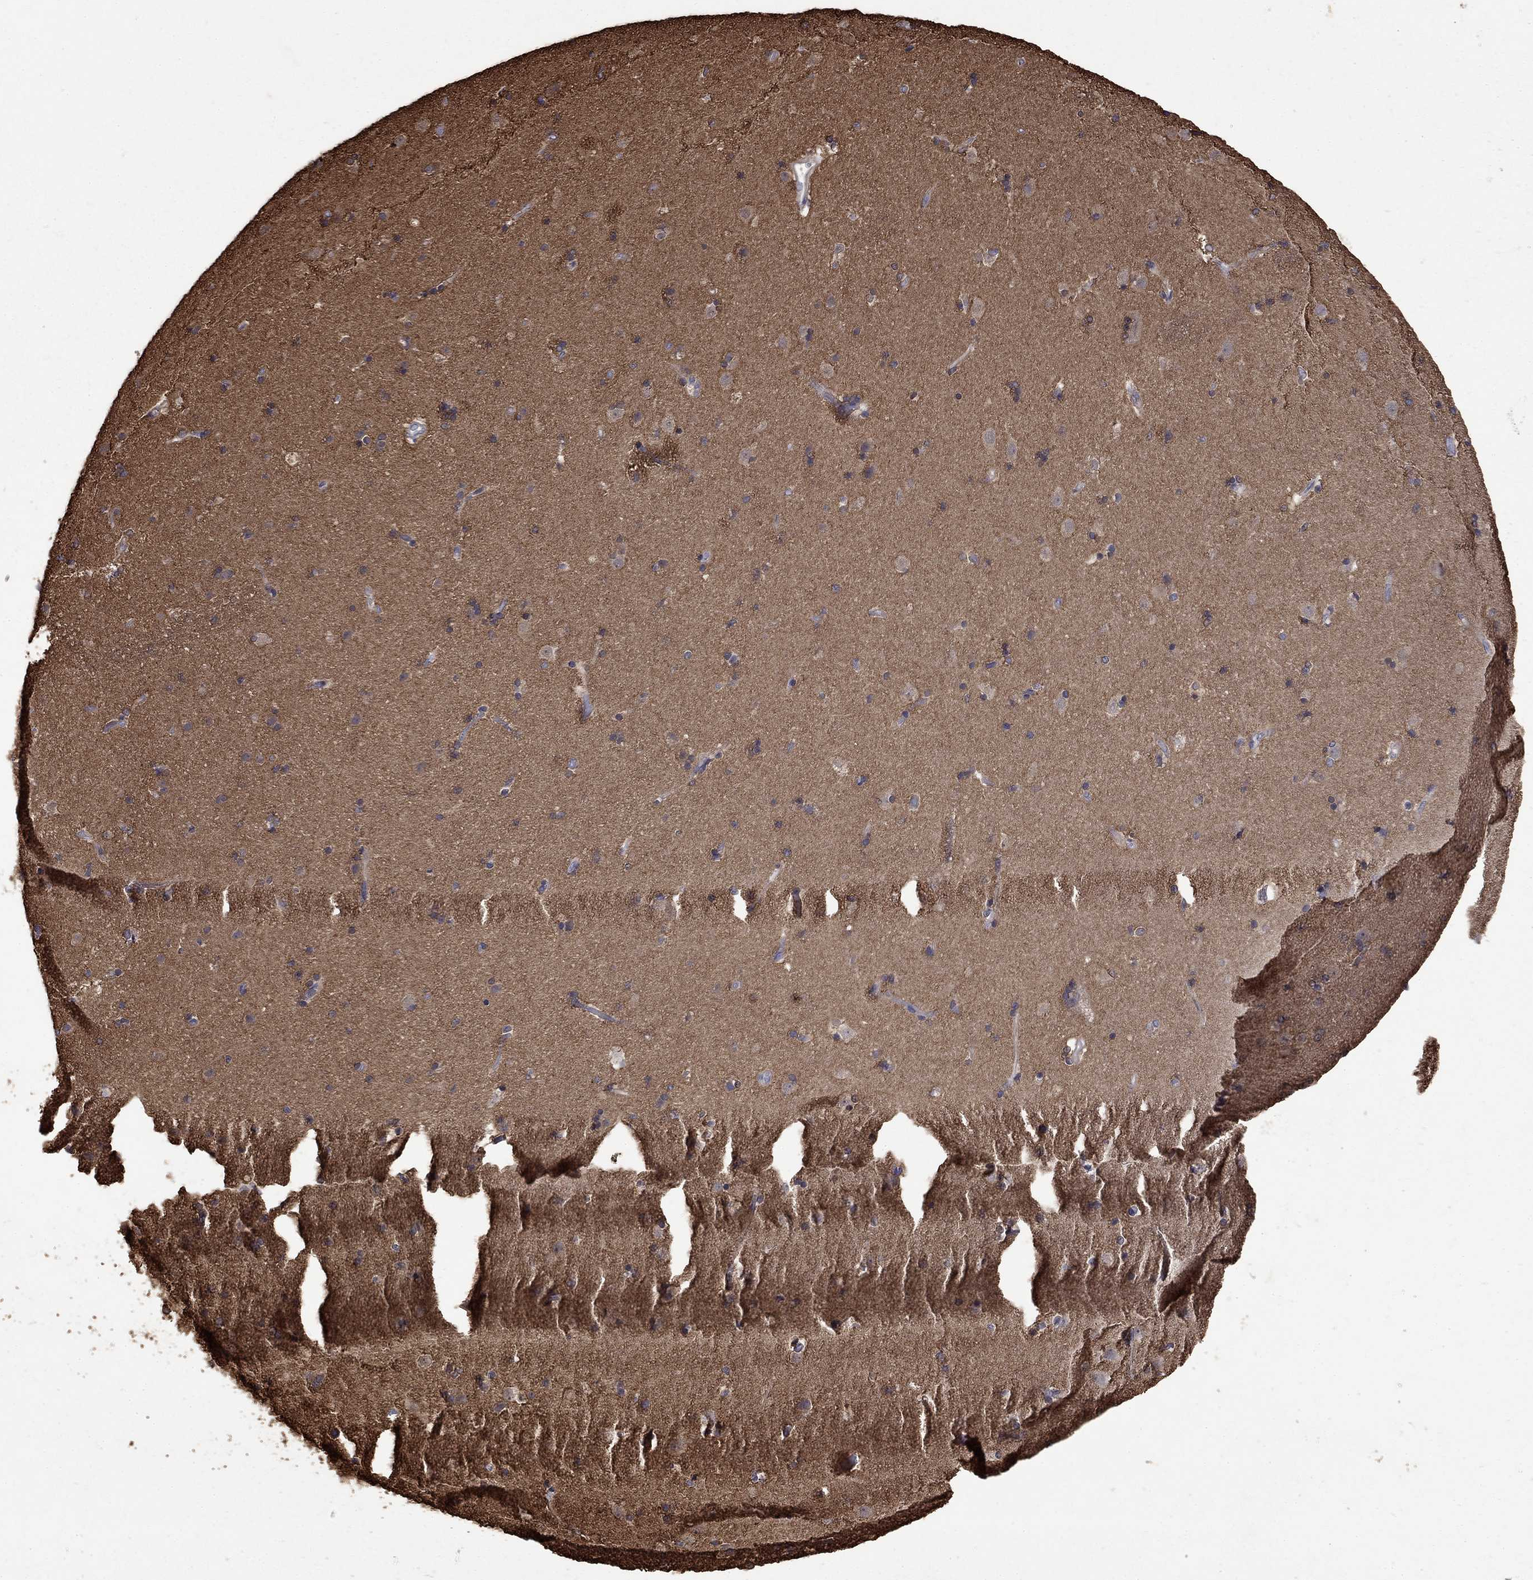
{"staining": {"intensity": "strong", "quantity": "<25%", "location": "nuclear"}, "tissue": "caudate", "cell_type": "Glial cells", "image_type": "normal", "snomed": [{"axis": "morphology", "description": "Normal tissue, NOS"}, {"axis": "topography", "description": "Lateral ventricle wall"}], "caption": "Strong nuclear expression is appreciated in about <25% of glial cells in benign caudate. Immunohistochemistry (ihc) stains the protein of interest in brown and the nuclei are stained blue.", "gene": "DPYSL2", "patient": {"sex": "female", "age": 71}}